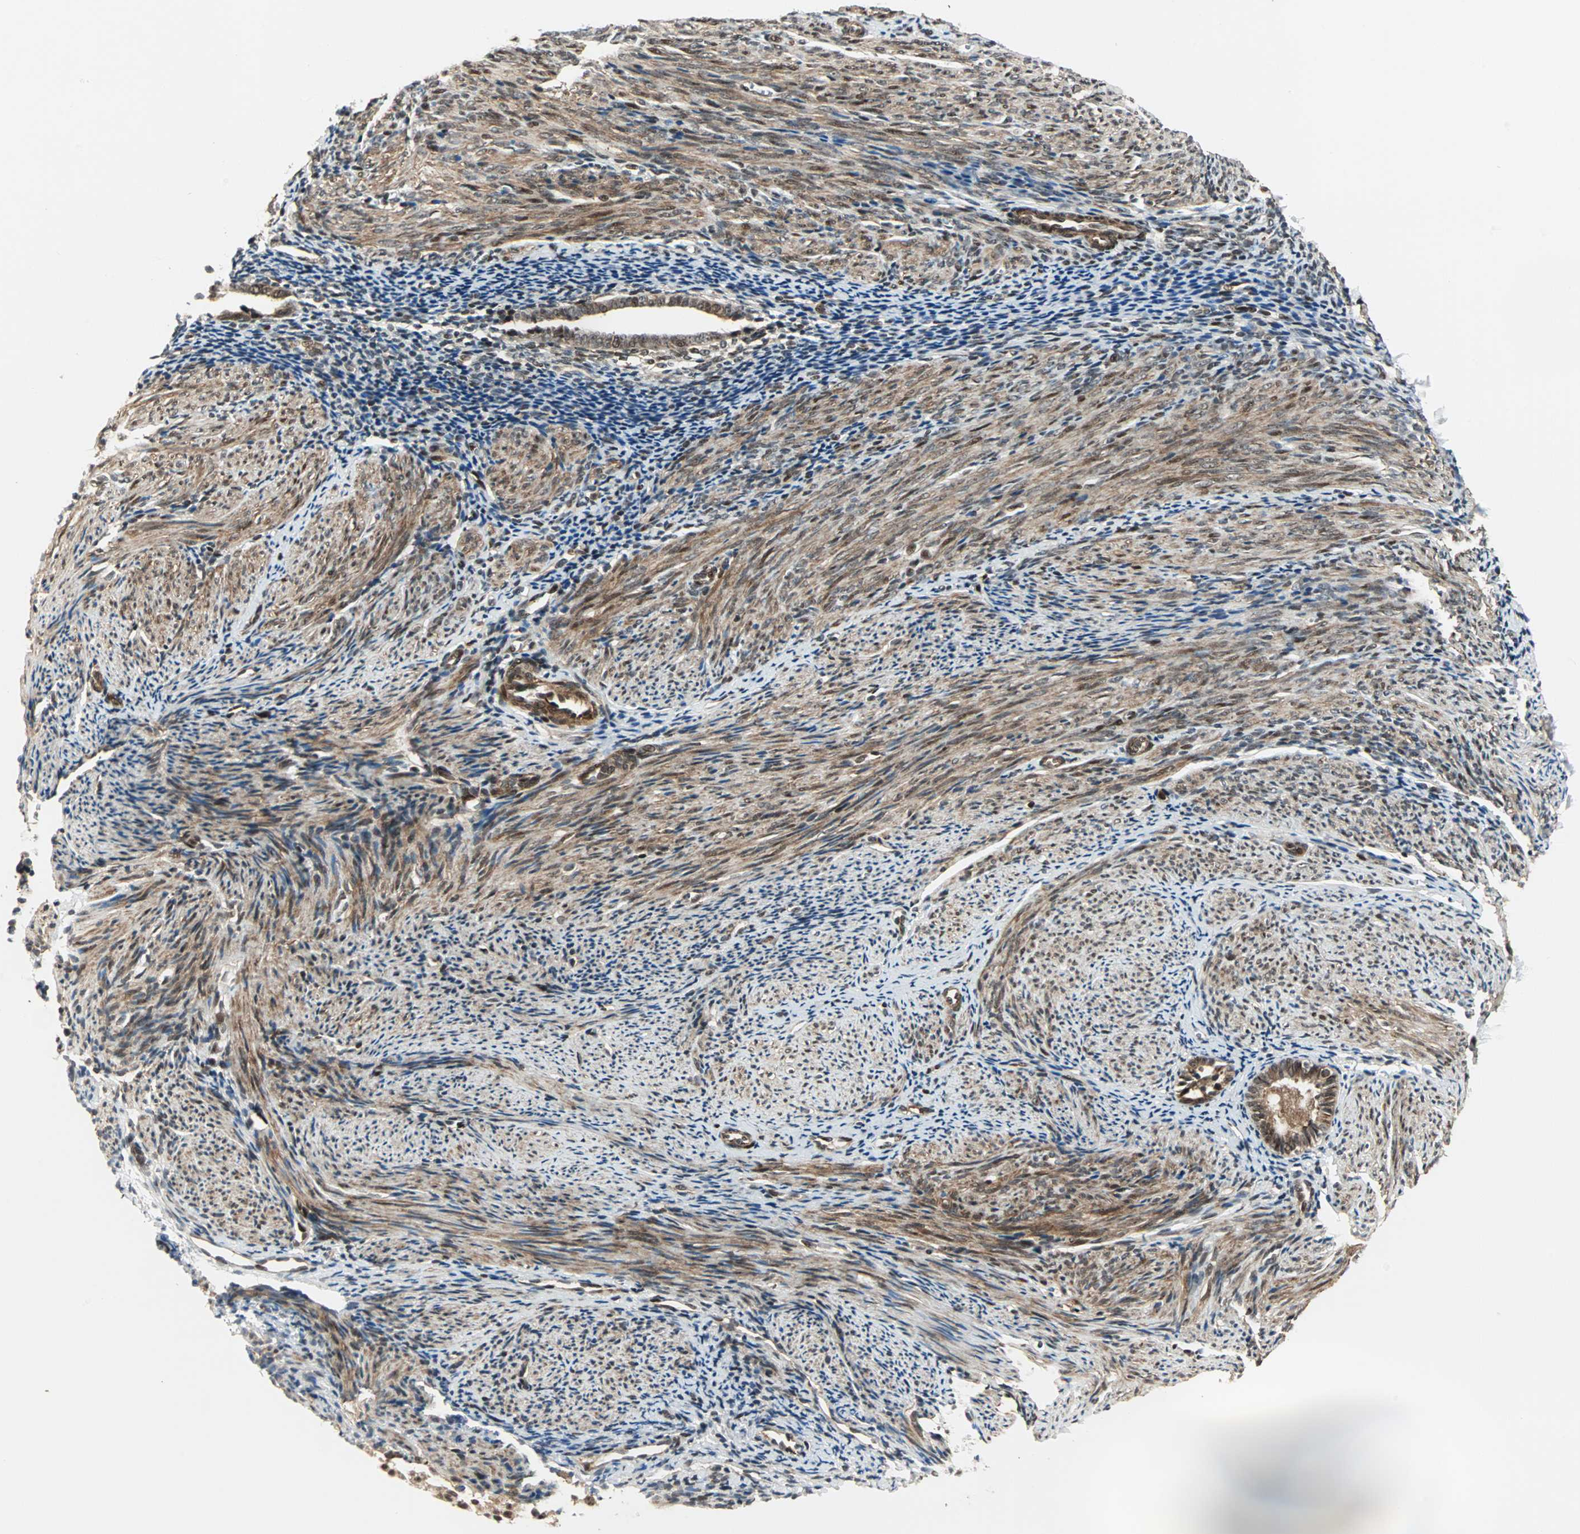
{"staining": {"intensity": "weak", "quantity": "25%-75%", "location": "cytoplasmic/membranous"}, "tissue": "endometrium", "cell_type": "Cells in endometrial stroma", "image_type": "normal", "snomed": [{"axis": "morphology", "description": "Normal tissue, NOS"}, {"axis": "topography", "description": "Smooth muscle"}, {"axis": "topography", "description": "Endometrium"}], "caption": "Immunohistochemistry micrograph of normal endometrium: endometrium stained using immunohistochemistry shows low levels of weak protein expression localized specifically in the cytoplasmic/membranous of cells in endometrial stroma, appearing as a cytoplasmic/membranous brown color.", "gene": "ZBED9", "patient": {"sex": "female", "age": 57}}